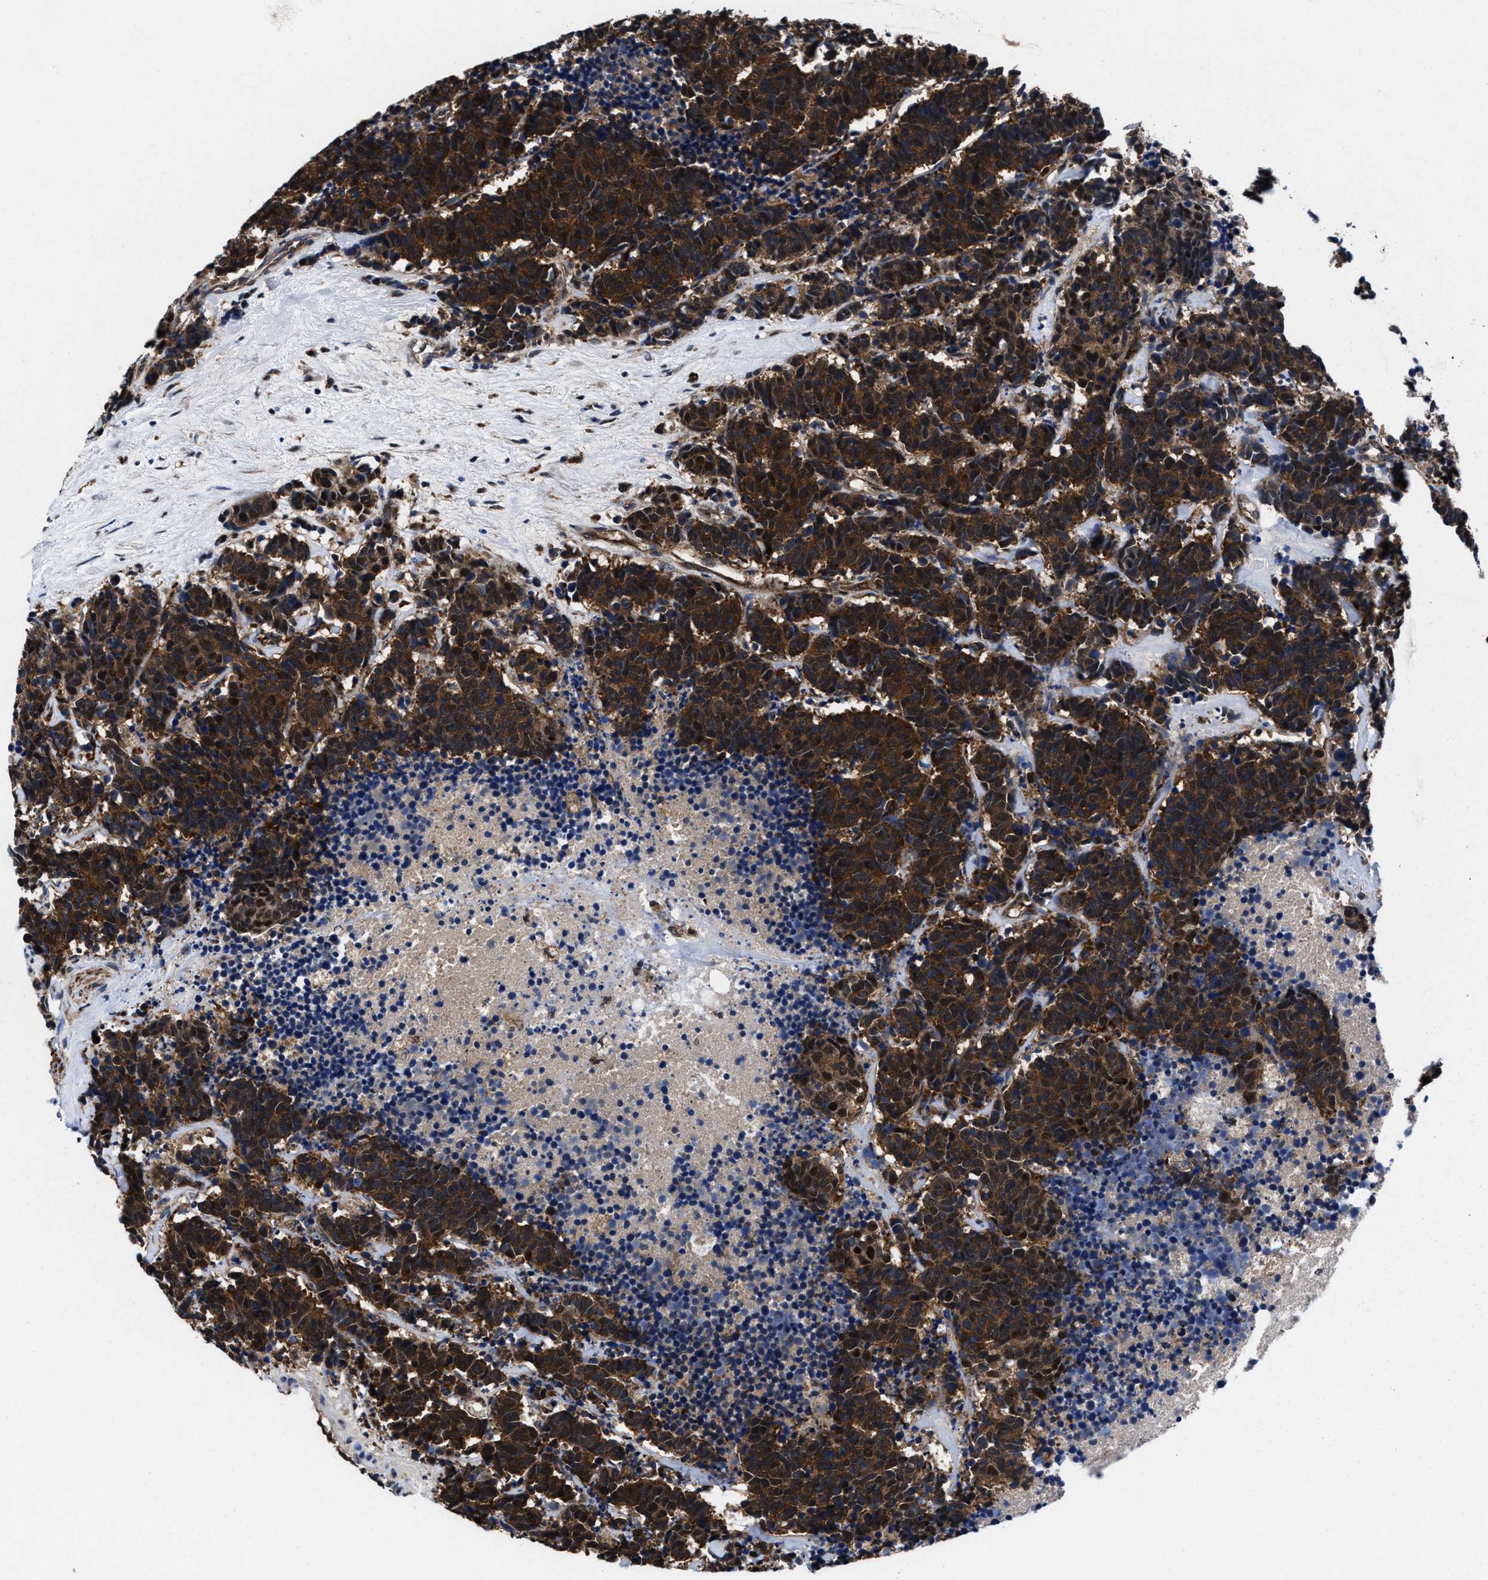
{"staining": {"intensity": "strong", "quantity": ">75%", "location": "cytoplasmic/membranous"}, "tissue": "carcinoid", "cell_type": "Tumor cells", "image_type": "cancer", "snomed": [{"axis": "morphology", "description": "Carcinoma, NOS"}, {"axis": "morphology", "description": "Carcinoid, malignant, NOS"}, {"axis": "topography", "description": "Urinary bladder"}], "caption": "Strong cytoplasmic/membranous staining is appreciated in about >75% of tumor cells in carcinoid.", "gene": "ACLY", "patient": {"sex": "male", "age": 57}}